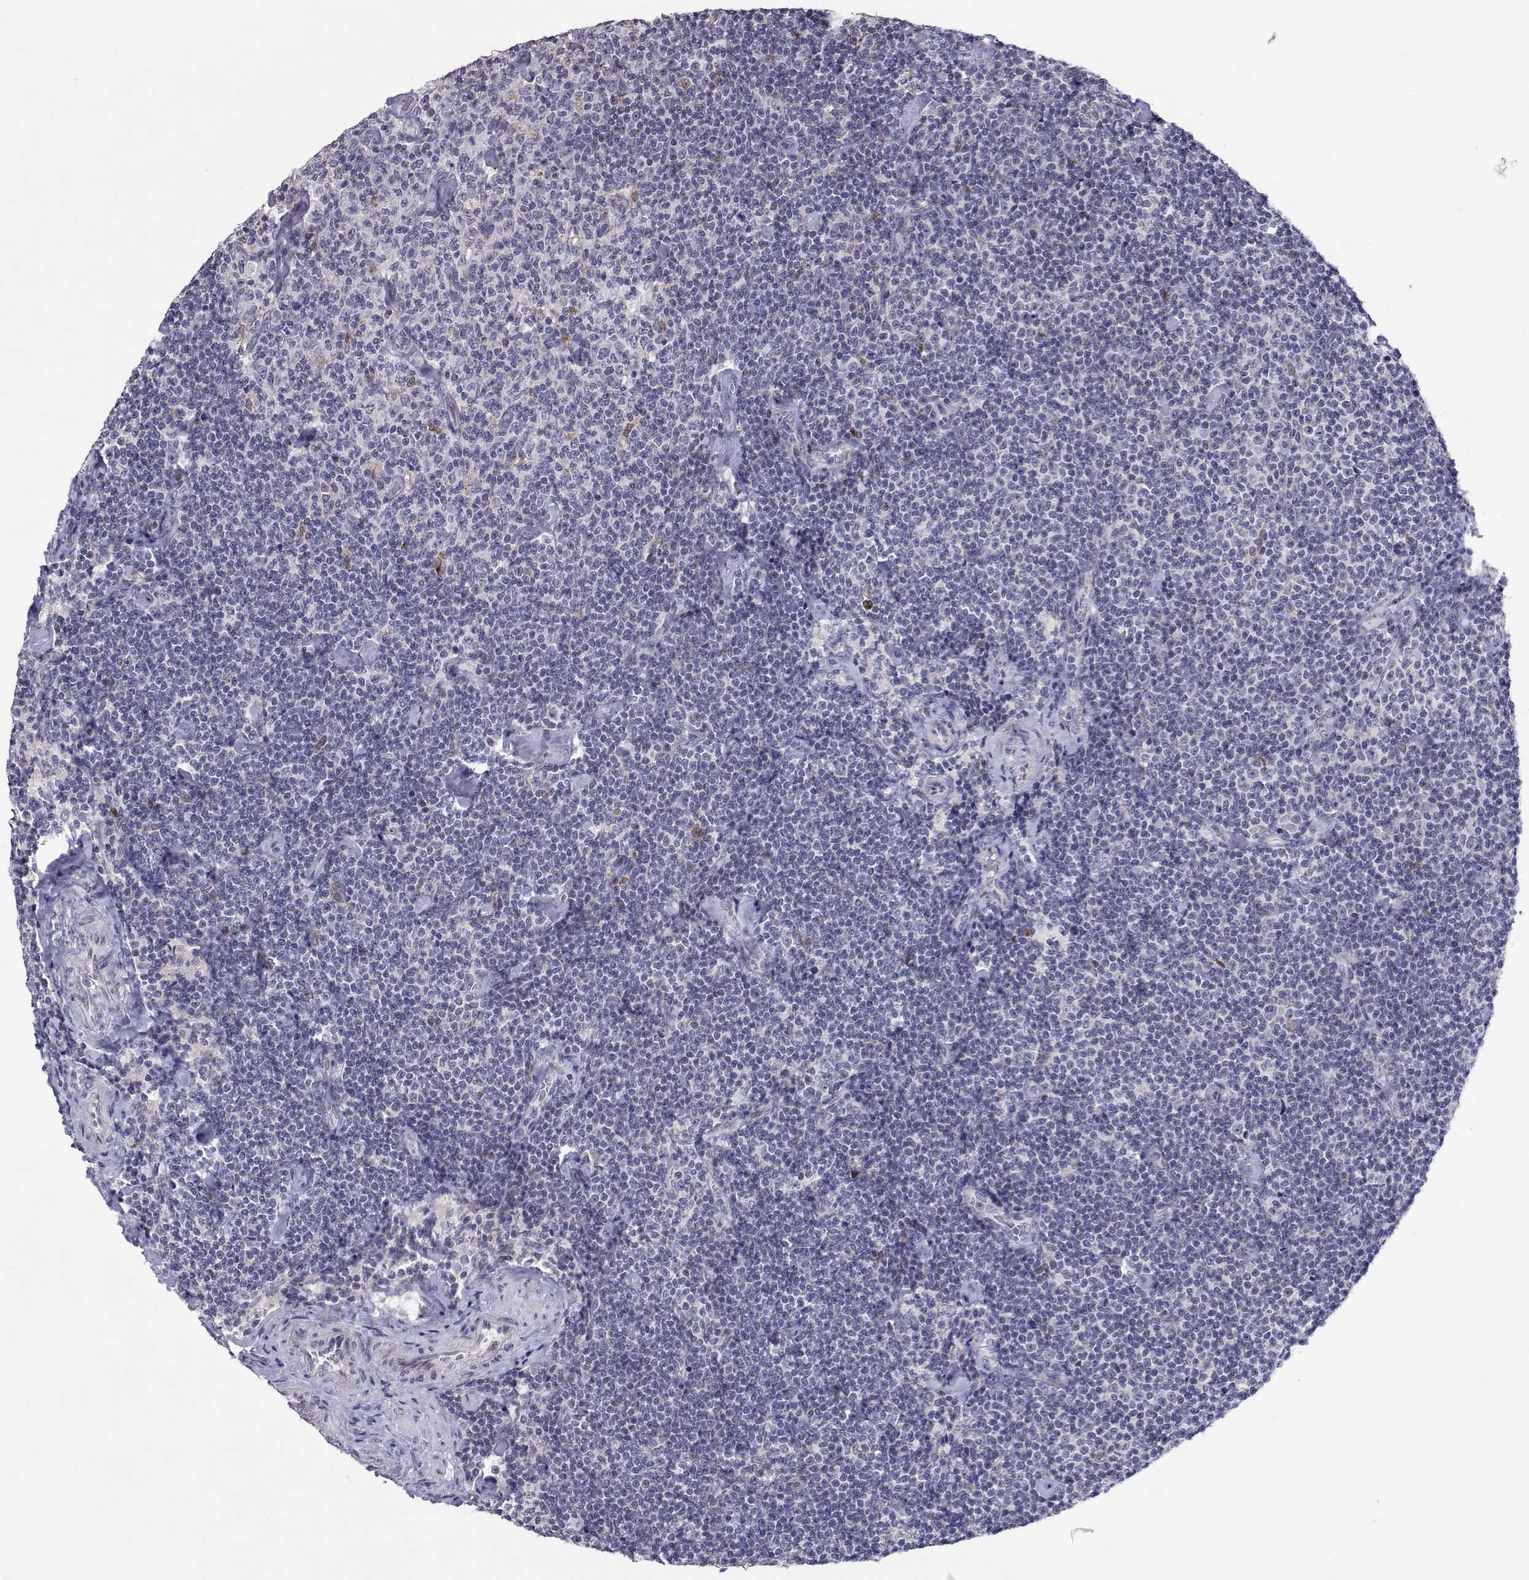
{"staining": {"intensity": "negative", "quantity": "none", "location": "none"}, "tissue": "lymphoma", "cell_type": "Tumor cells", "image_type": "cancer", "snomed": [{"axis": "morphology", "description": "Malignant lymphoma, non-Hodgkin's type, Low grade"}, {"axis": "topography", "description": "Lymph node"}], "caption": "Lymphoma was stained to show a protein in brown. There is no significant staining in tumor cells. (Stains: DAB immunohistochemistry (IHC) with hematoxylin counter stain, Microscopy: brightfield microscopy at high magnification).", "gene": "RBPJL", "patient": {"sex": "male", "age": 81}}